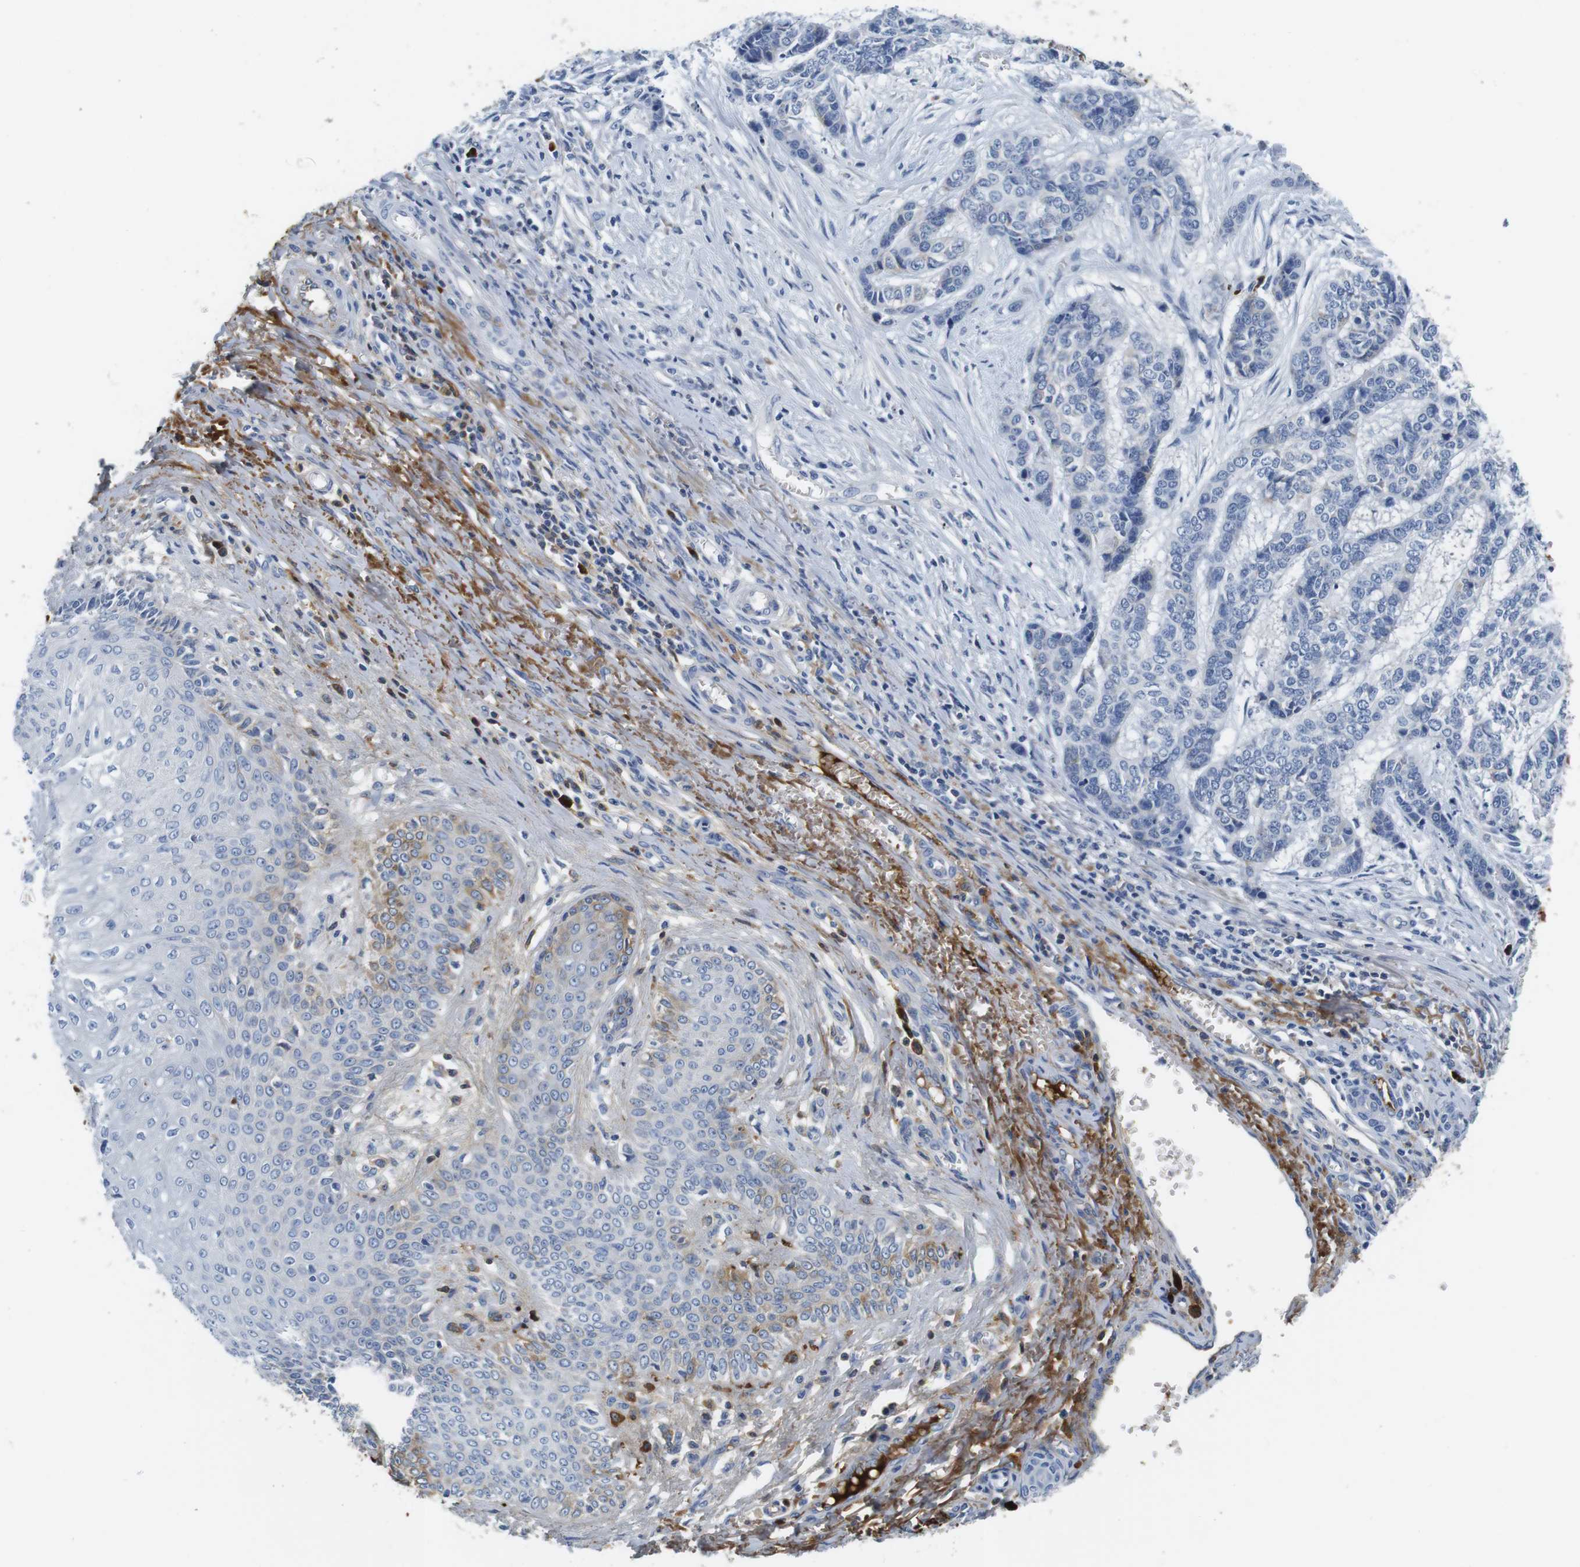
{"staining": {"intensity": "negative", "quantity": "none", "location": "none"}, "tissue": "skin cancer", "cell_type": "Tumor cells", "image_type": "cancer", "snomed": [{"axis": "morphology", "description": "Basal cell carcinoma"}, {"axis": "topography", "description": "Skin"}], "caption": "IHC photomicrograph of human skin cancer (basal cell carcinoma) stained for a protein (brown), which demonstrates no positivity in tumor cells.", "gene": "IGKC", "patient": {"sex": "female", "age": 64}}